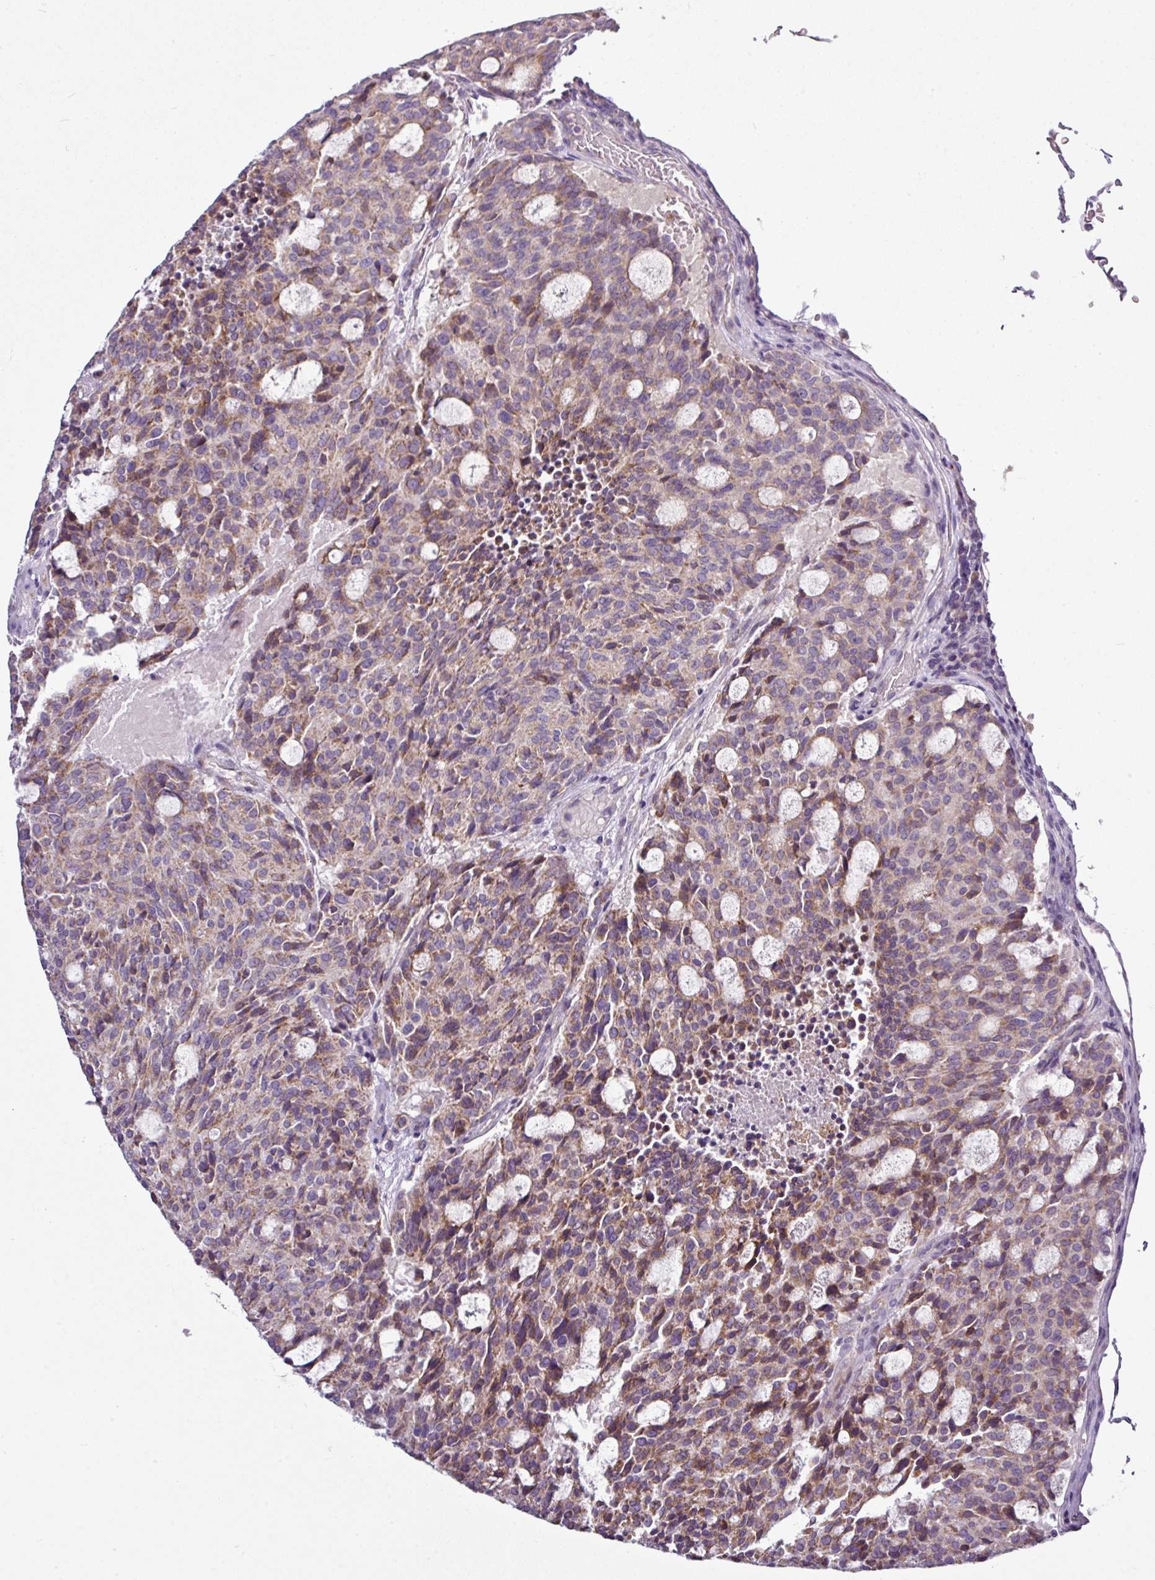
{"staining": {"intensity": "moderate", "quantity": "25%-75%", "location": "cytoplasmic/membranous"}, "tissue": "carcinoid", "cell_type": "Tumor cells", "image_type": "cancer", "snomed": [{"axis": "morphology", "description": "Carcinoid, malignant, NOS"}, {"axis": "topography", "description": "Pancreas"}], "caption": "A medium amount of moderate cytoplasmic/membranous expression is identified in about 25%-75% of tumor cells in carcinoid tissue.", "gene": "GAN", "patient": {"sex": "female", "age": 54}}